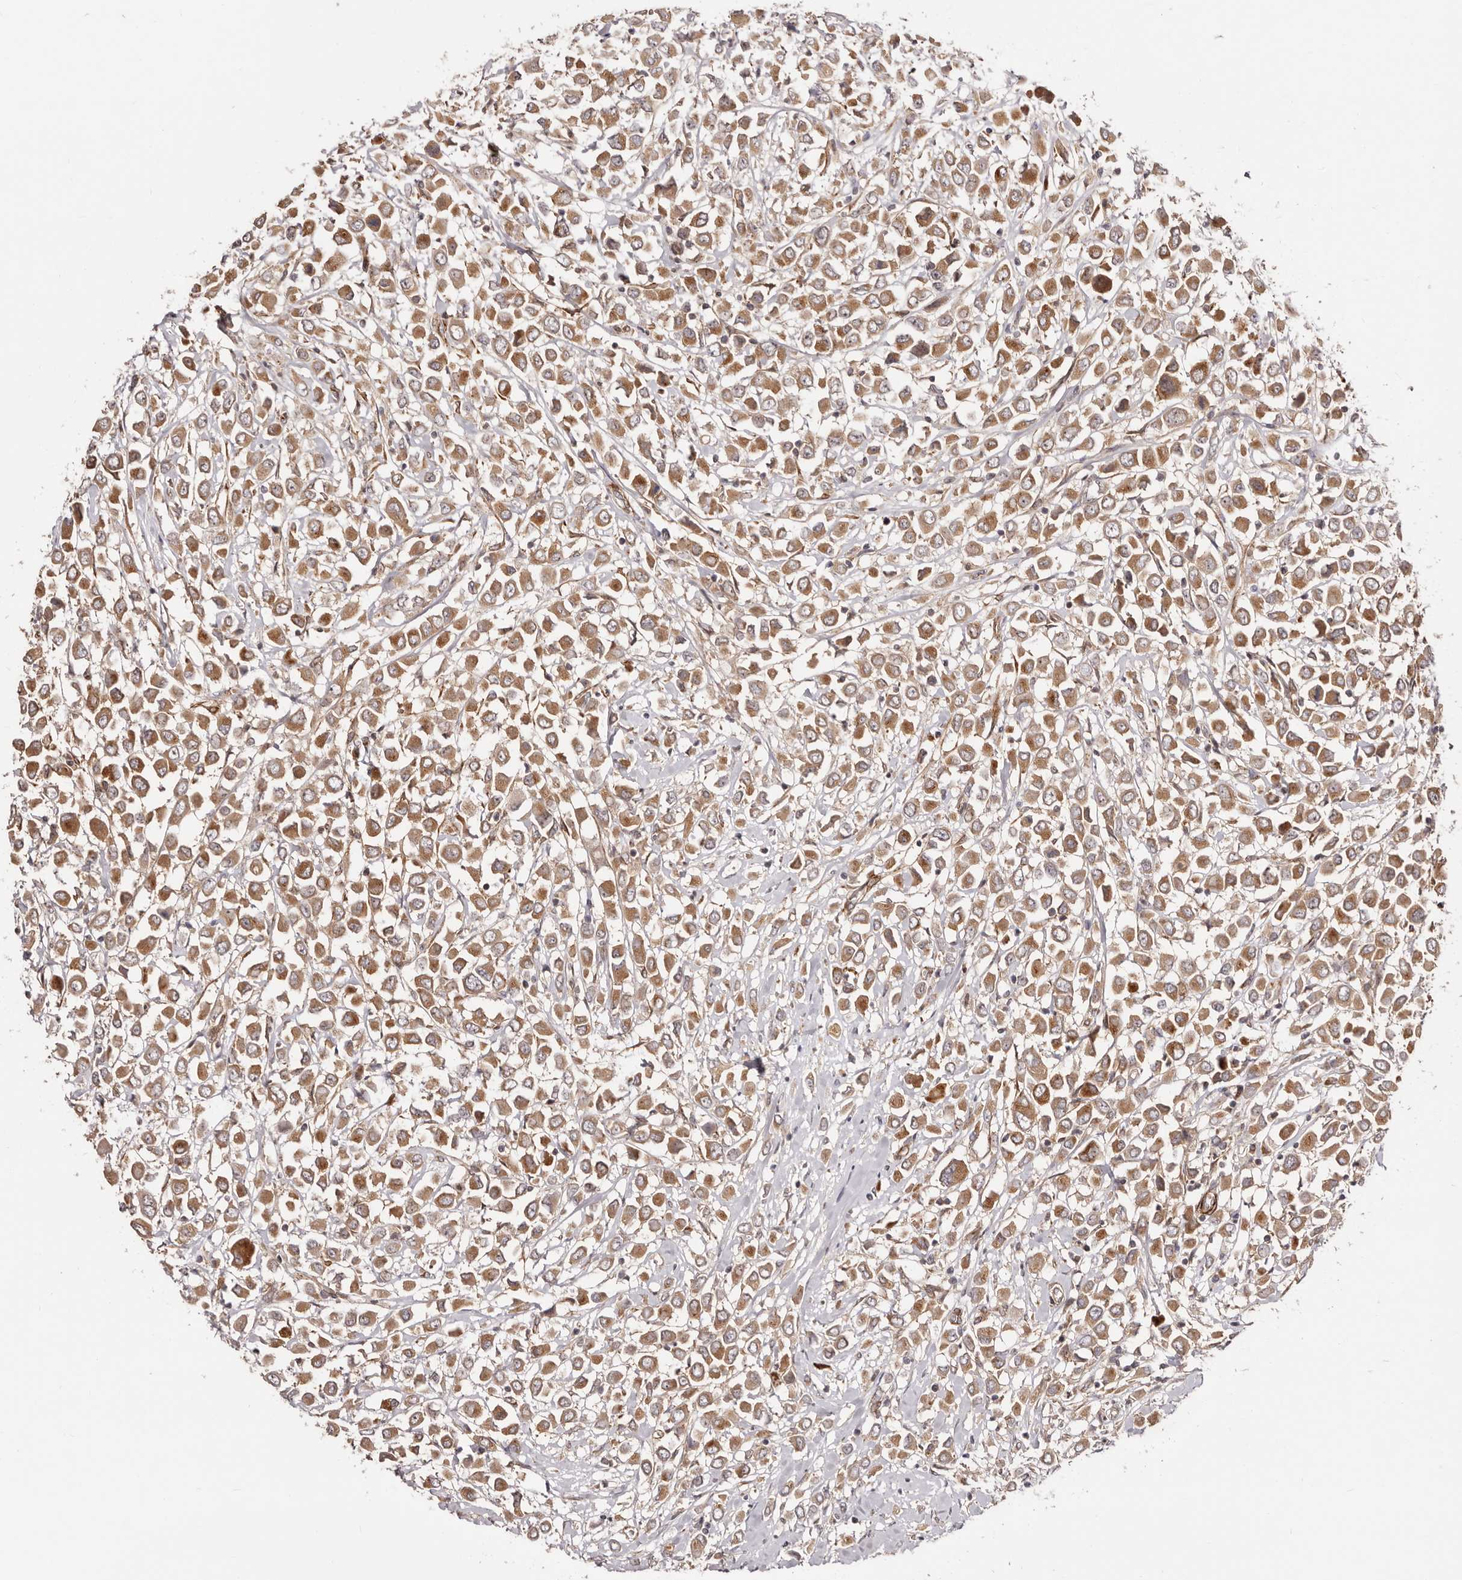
{"staining": {"intensity": "moderate", "quantity": ">75%", "location": "cytoplasmic/membranous"}, "tissue": "breast cancer", "cell_type": "Tumor cells", "image_type": "cancer", "snomed": [{"axis": "morphology", "description": "Duct carcinoma"}, {"axis": "topography", "description": "Breast"}], "caption": "Breast cancer (infiltrating ductal carcinoma) stained with DAB (3,3'-diaminobenzidine) immunohistochemistry reveals medium levels of moderate cytoplasmic/membranous staining in about >75% of tumor cells.", "gene": "MICAL2", "patient": {"sex": "female", "age": 61}}